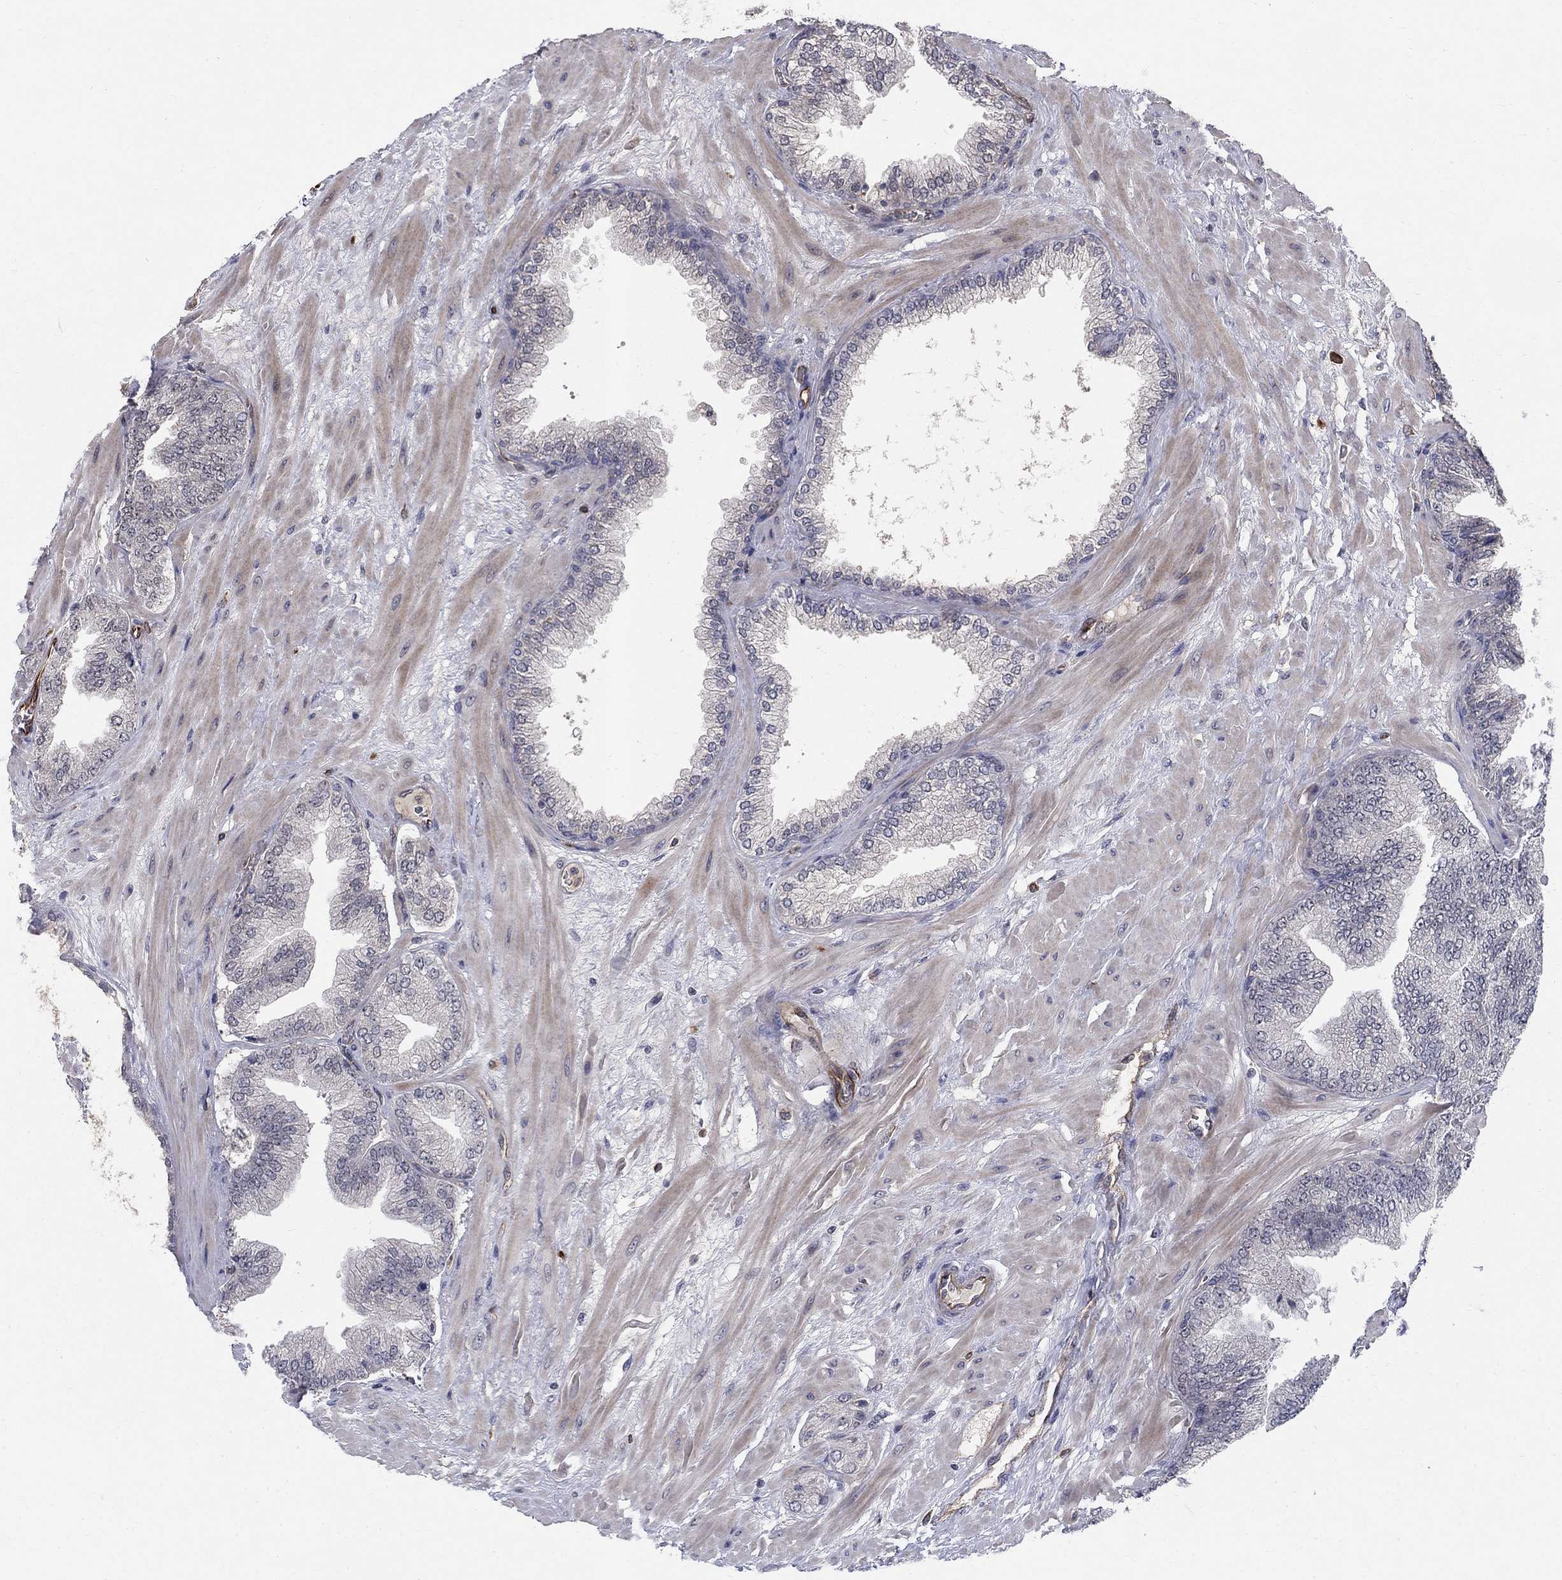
{"staining": {"intensity": "negative", "quantity": "none", "location": "none"}, "tissue": "prostate cancer", "cell_type": "Tumor cells", "image_type": "cancer", "snomed": [{"axis": "morphology", "description": "Adenocarcinoma, Low grade"}, {"axis": "topography", "description": "Prostate"}], "caption": "Adenocarcinoma (low-grade) (prostate) was stained to show a protein in brown. There is no significant expression in tumor cells.", "gene": "MSRA", "patient": {"sex": "male", "age": 72}}